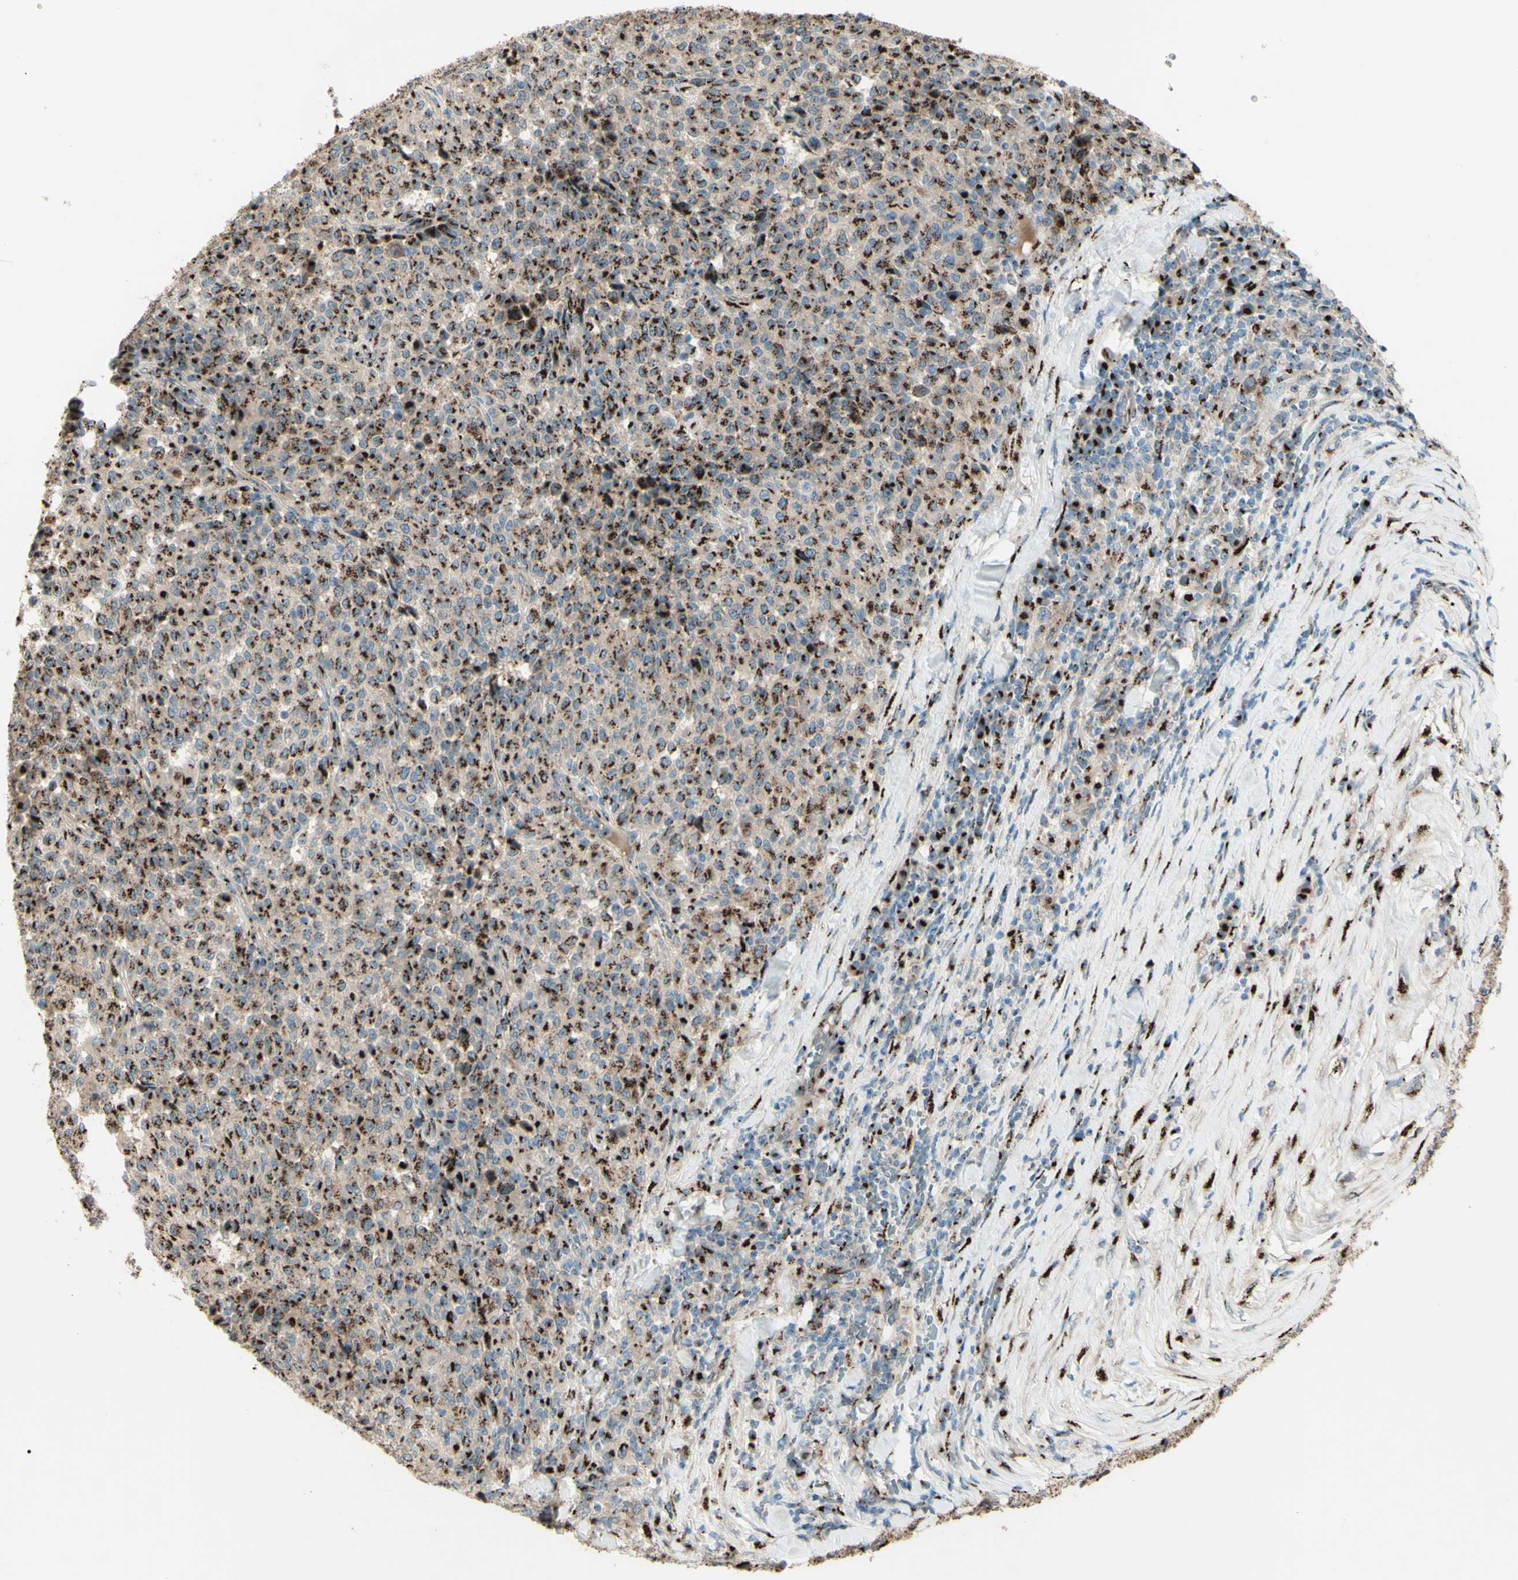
{"staining": {"intensity": "moderate", "quantity": ">75%", "location": "cytoplasmic/membranous"}, "tissue": "melanoma", "cell_type": "Tumor cells", "image_type": "cancer", "snomed": [{"axis": "morphology", "description": "Malignant melanoma, Metastatic site"}, {"axis": "topography", "description": "Pancreas"}], "caption": "This is a histology image of immunohistochemistry staining of melanoma, which shows moderate staining in the cytoplasmic/membranous of tumor cells.", "gene": "BPNT2", "patient": {"sex": "female", "age": 30}}